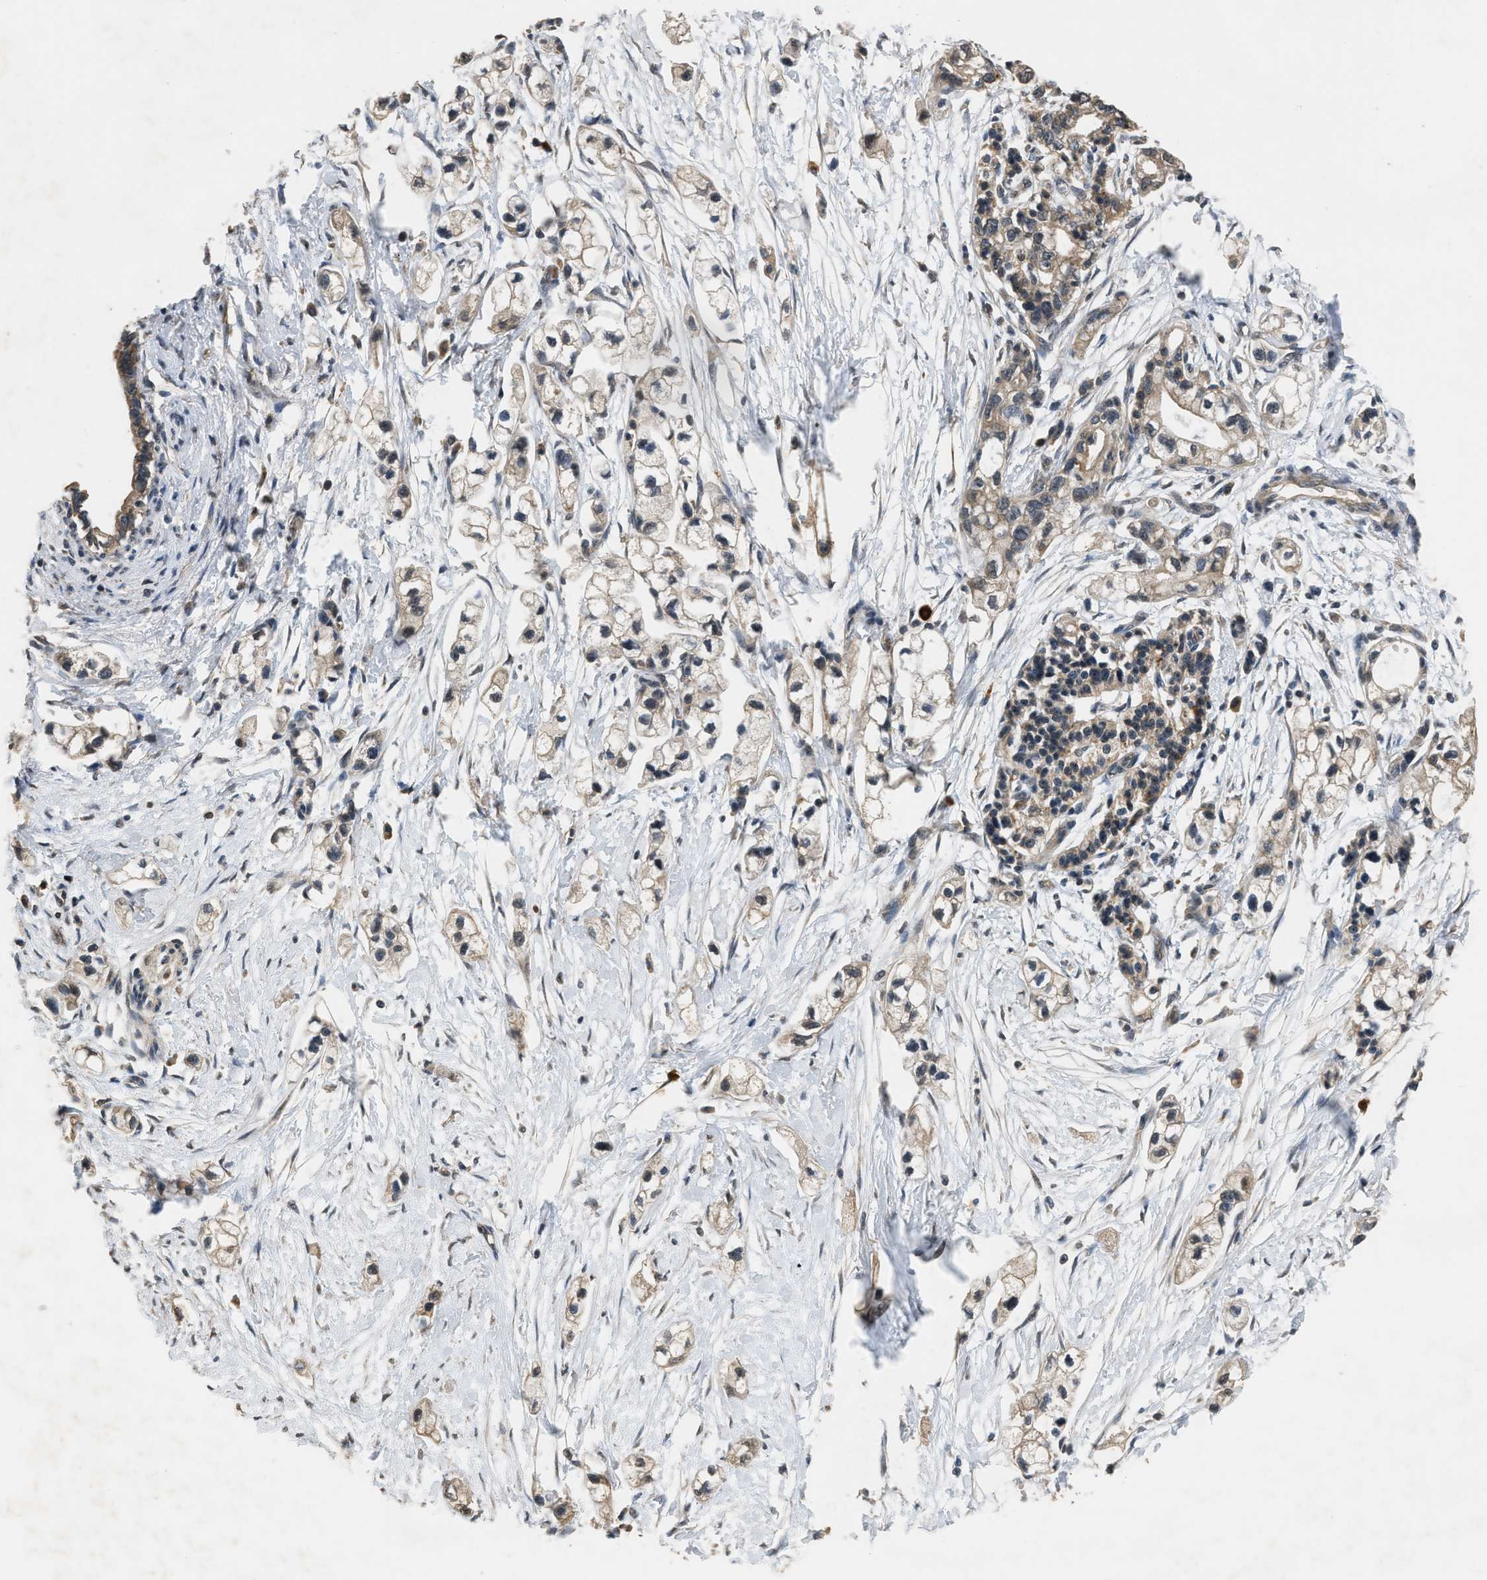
{"staining": {"intensity": "weak", "quantity": ">75%", "location": "cytoplasmic/membranous"}, "tissue": "pancreatic cancer", "cell_type": "Tumor cells", "image_type": "cancer", "snomed": [{"axis": "morphology", "description": "Adenocarcinoma, NOS"}, {"axis": "topography", "description": "Pancreas"}], "caption": "This photomicrograph exhibits pancreatic cancer (adenocarcinoma) stained with immunohistochemistry to label a protein in brown. The cytoplasmic/membranous of tumor cells show weak positivity for the protein. Nuclei are counter-stained blue.", "gene": "DENND6B", "patient": {"sex": "male", "age": 74}}